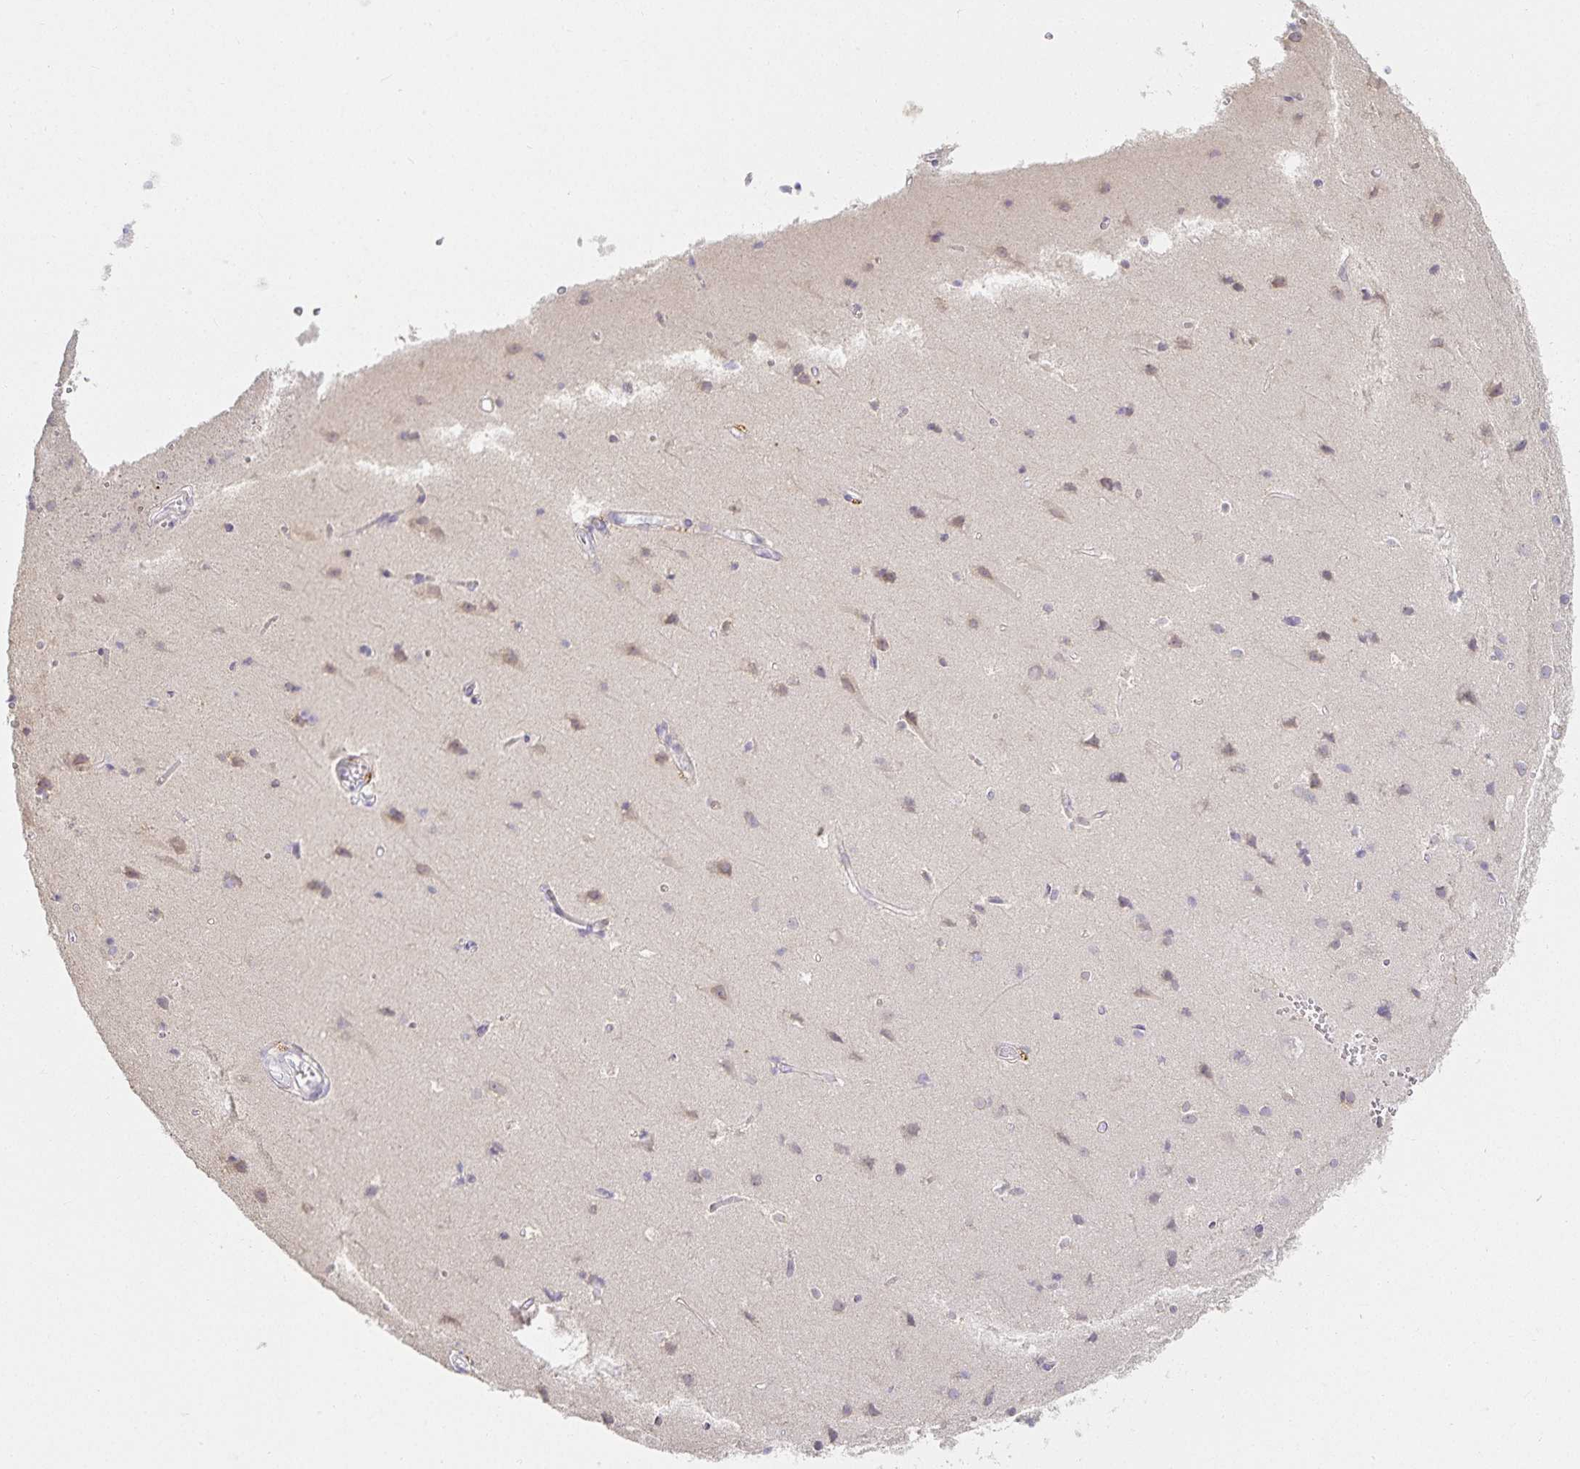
{"staining": {"intensity": "negative", "quantity": "none", "location": "none"}, "tissue": "cerebral cortex", "cell_type": "Endothelial cells", "image_type": "normal", "snomed": [{"axis": "morphology", "description": "Normal tissue, NOS"}, {"axis": "topography", "description": "Cerebral cortex"}], "caption": "The micrograph reveals no significant expression in endothelial cells of cerebral cortex.", "gene": "GP2", "patient": {"sex": "male", "age": 37}}